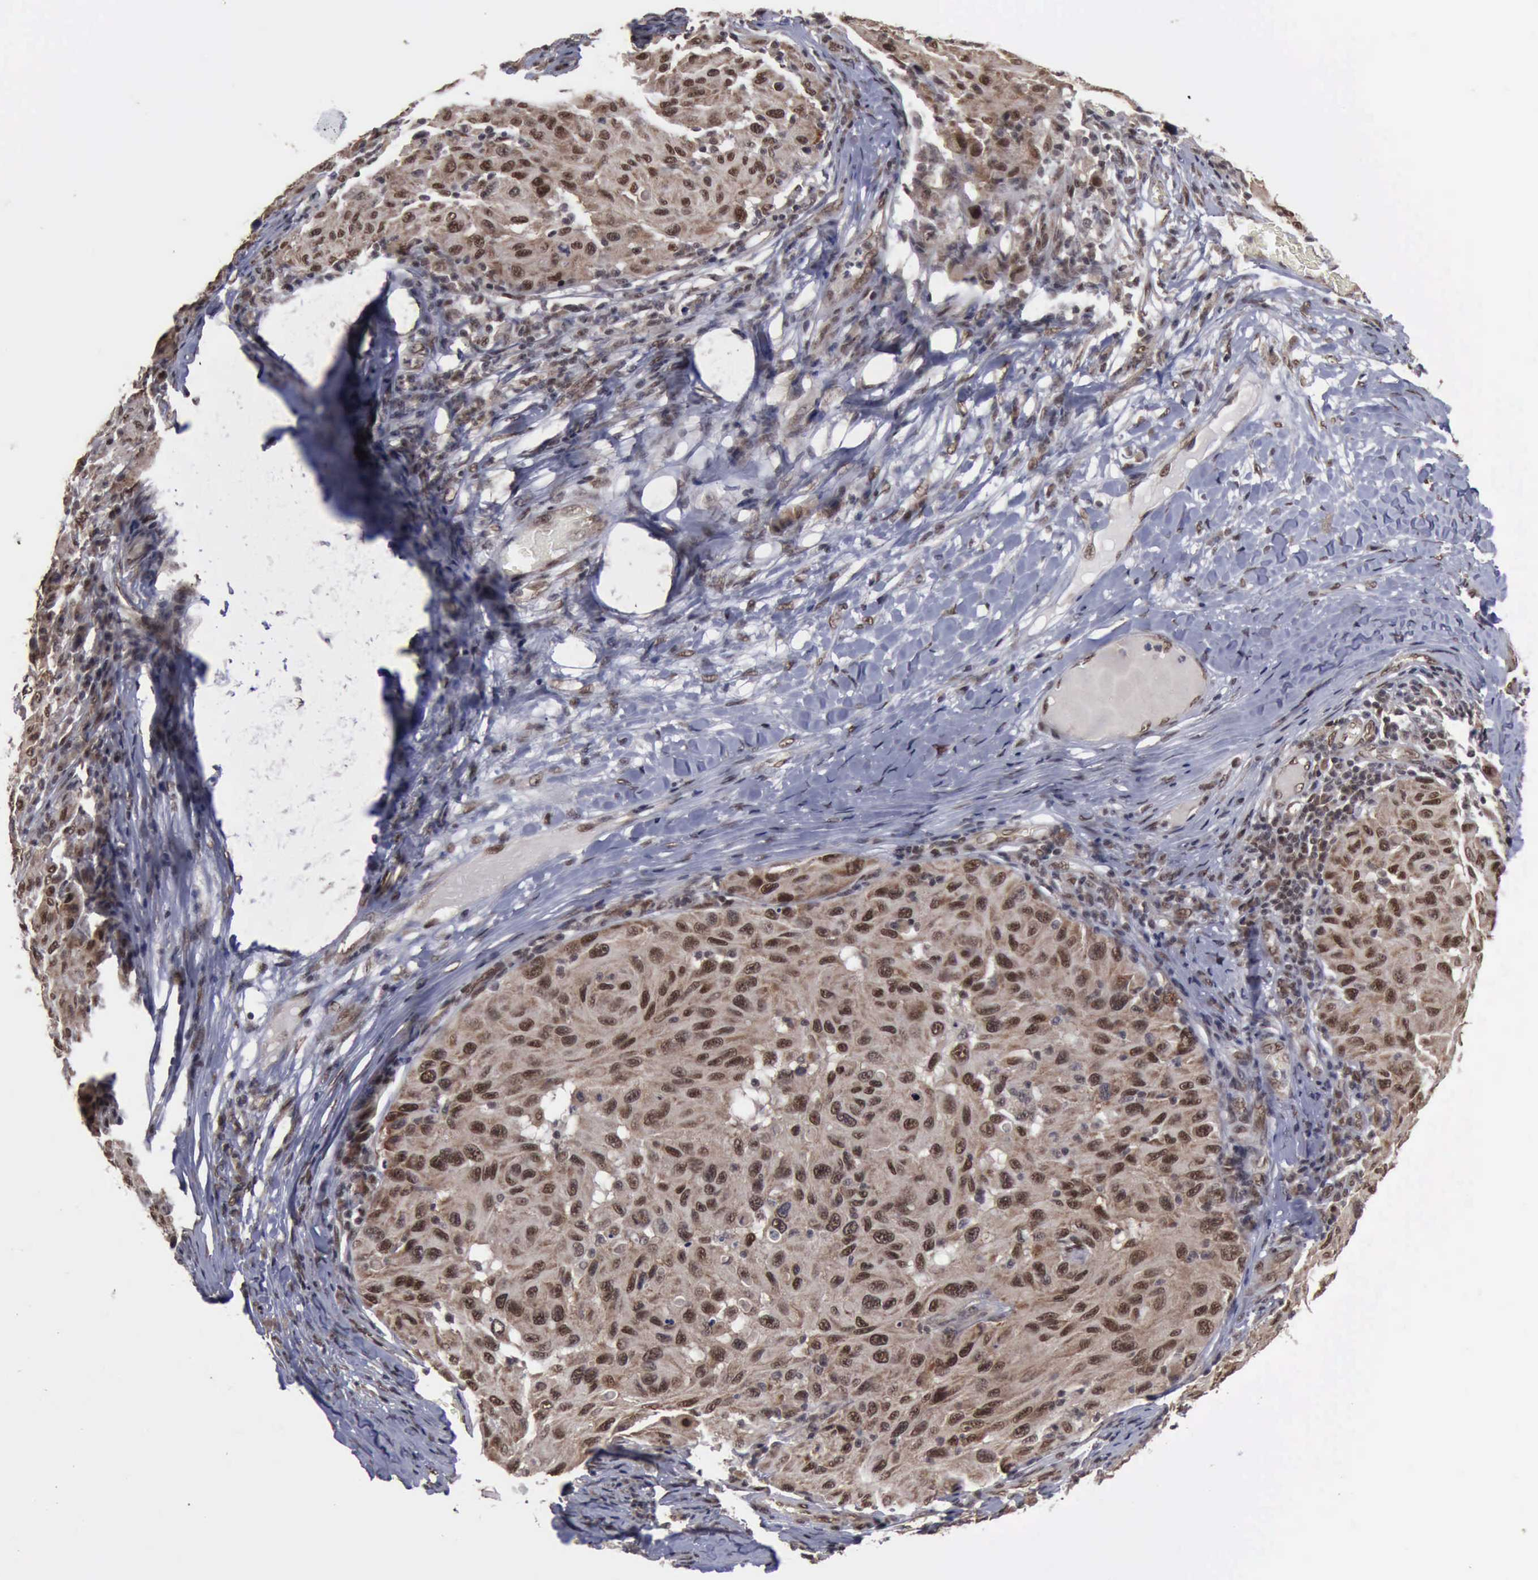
{"staining": {"intensity": "moderate", "quantity": ">75%", "location": "cytoplasmic/membranous,nuclear"}, "tissue": "melanoma", "cell_type": "Tumor cells", "image_type": "cancer", "snomed": [{"axis": "morphology", "description": "Malignant melanoma, NOS"}, {"axis": "topography", "description": "Skin"}], "caption": "Immunohistochemistry (IHC) photomicrograph of neoplastic tissue: melanoma stained using immunohistochemistry displays medium levels of moderate protein expression localized specifically in the cytoplasmic/membranous and nuclear of tumor cells, appearing as a cytoplasmic/membranous and nuclear brown color.", "gene": "RTCB", "patient": {"sex": "female", "age": 77}}